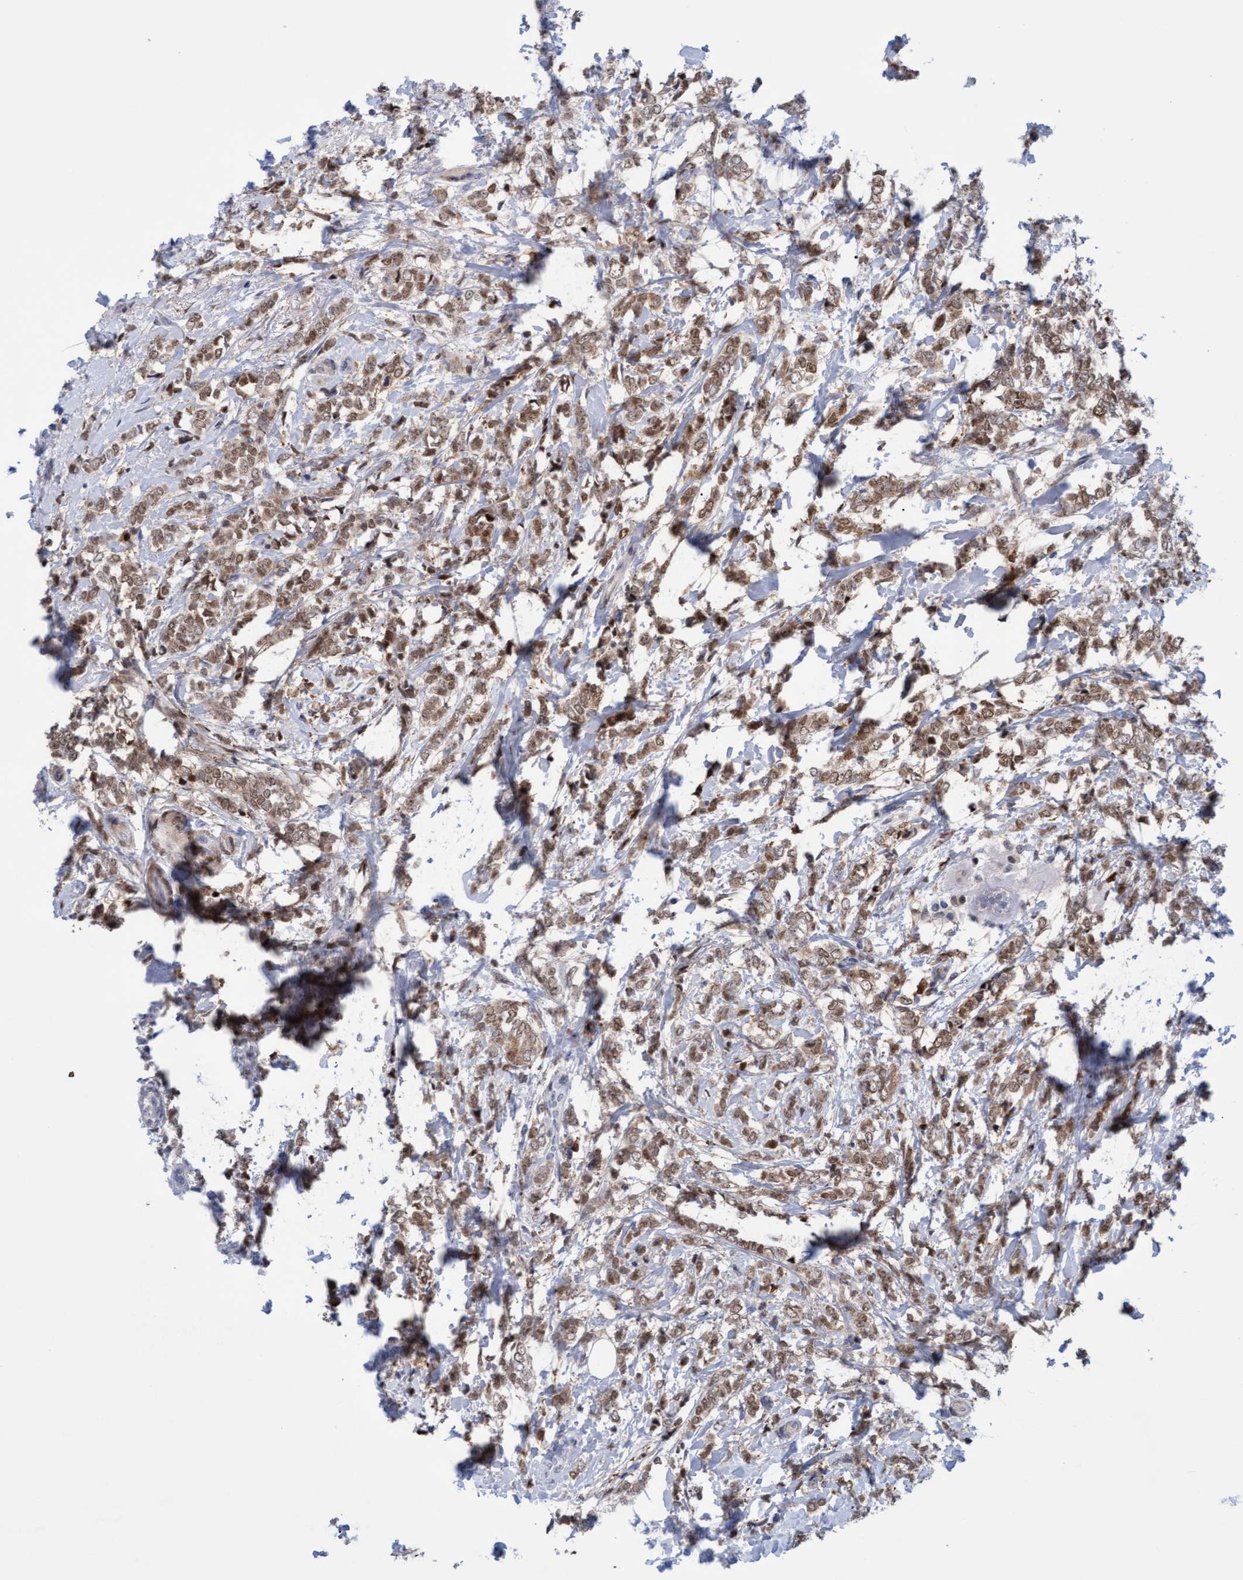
{"staining": {"intensity": "weak", "quantity": ">75%", "location": "cytoplasmic/membranous,nuclear"}, "tissue": "breast cancer", "cell_type": "Tumor cells", "image_type": "cancer", "snomed": [{"axis": "morphology", "description": "Normal tissue, NOS"}, {"axis": "morphology", "description": "Lobular carcinoma"}, {"axis": "topography", "description": "Breast"}], "caption": "Protein staining by immunohistochemistry (IHC) demonstrates weak cytoplasmic/membranous and nuclear staining in approximately >75% of tumor cells in breast cancer (lobular carcinoma). (DAB IHC with brightfield microscopy, high magnification).", "gene": "PINX1", "patient": {"sex": "female", "age": 47}}